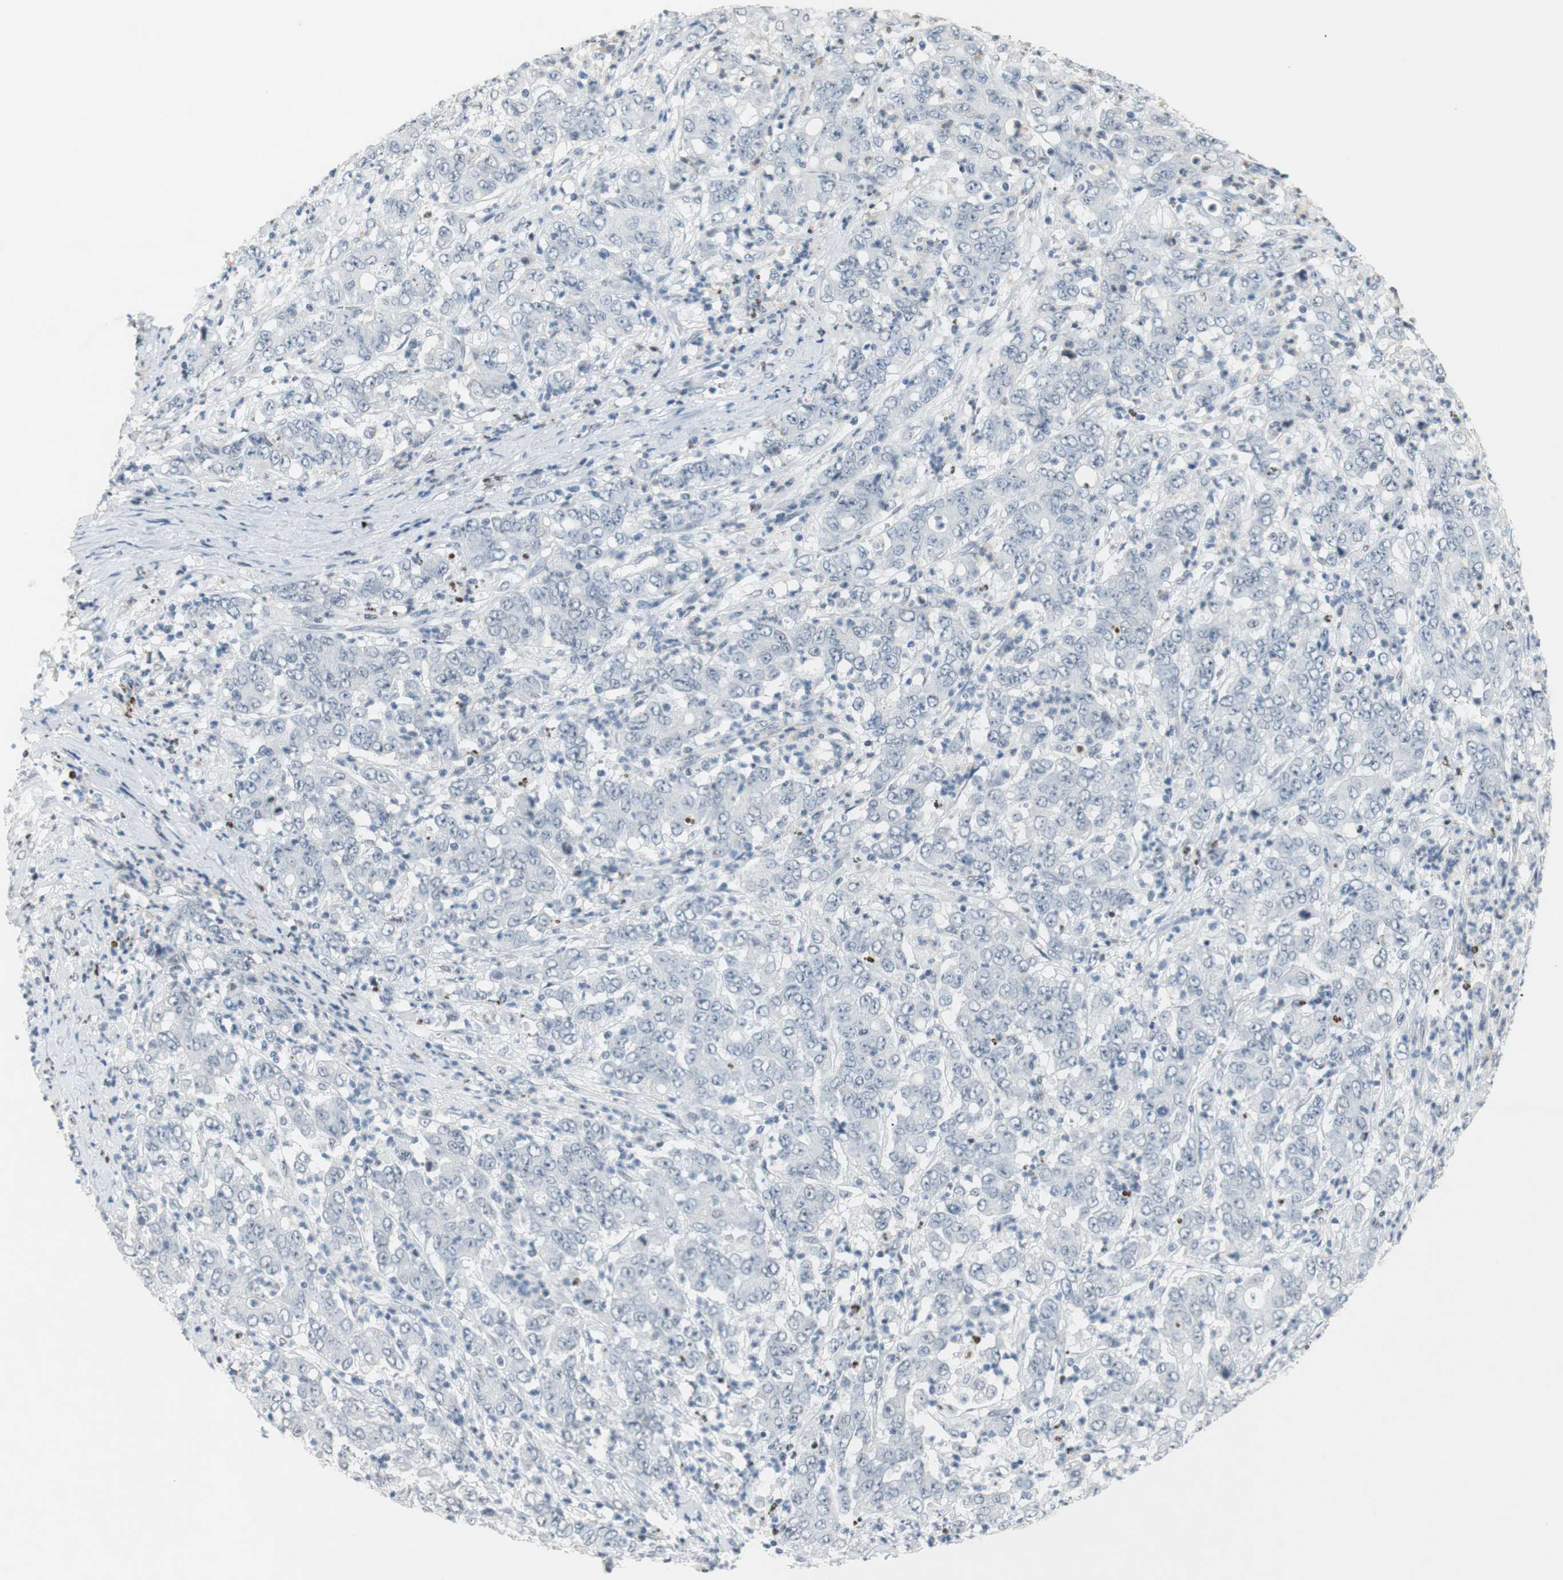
{"staining": {"intensity": "negative", "quantity": "none", "location": "none"}, "tissue": "stomach cancer", "cell_type": "Tumor cells", "image_type": "cancer", "snomed": [{"axis": "morphology", "description": "Adenocarcinoma, NOS"}, {"axis": "topography", "description": "Stomach, lower"}], "caption": "The micrograph reveals no staining of tumor cells in stomach adenocarcinoma.", "gene": "BMI1", "patient": {"sex": "female", "age": 71}}